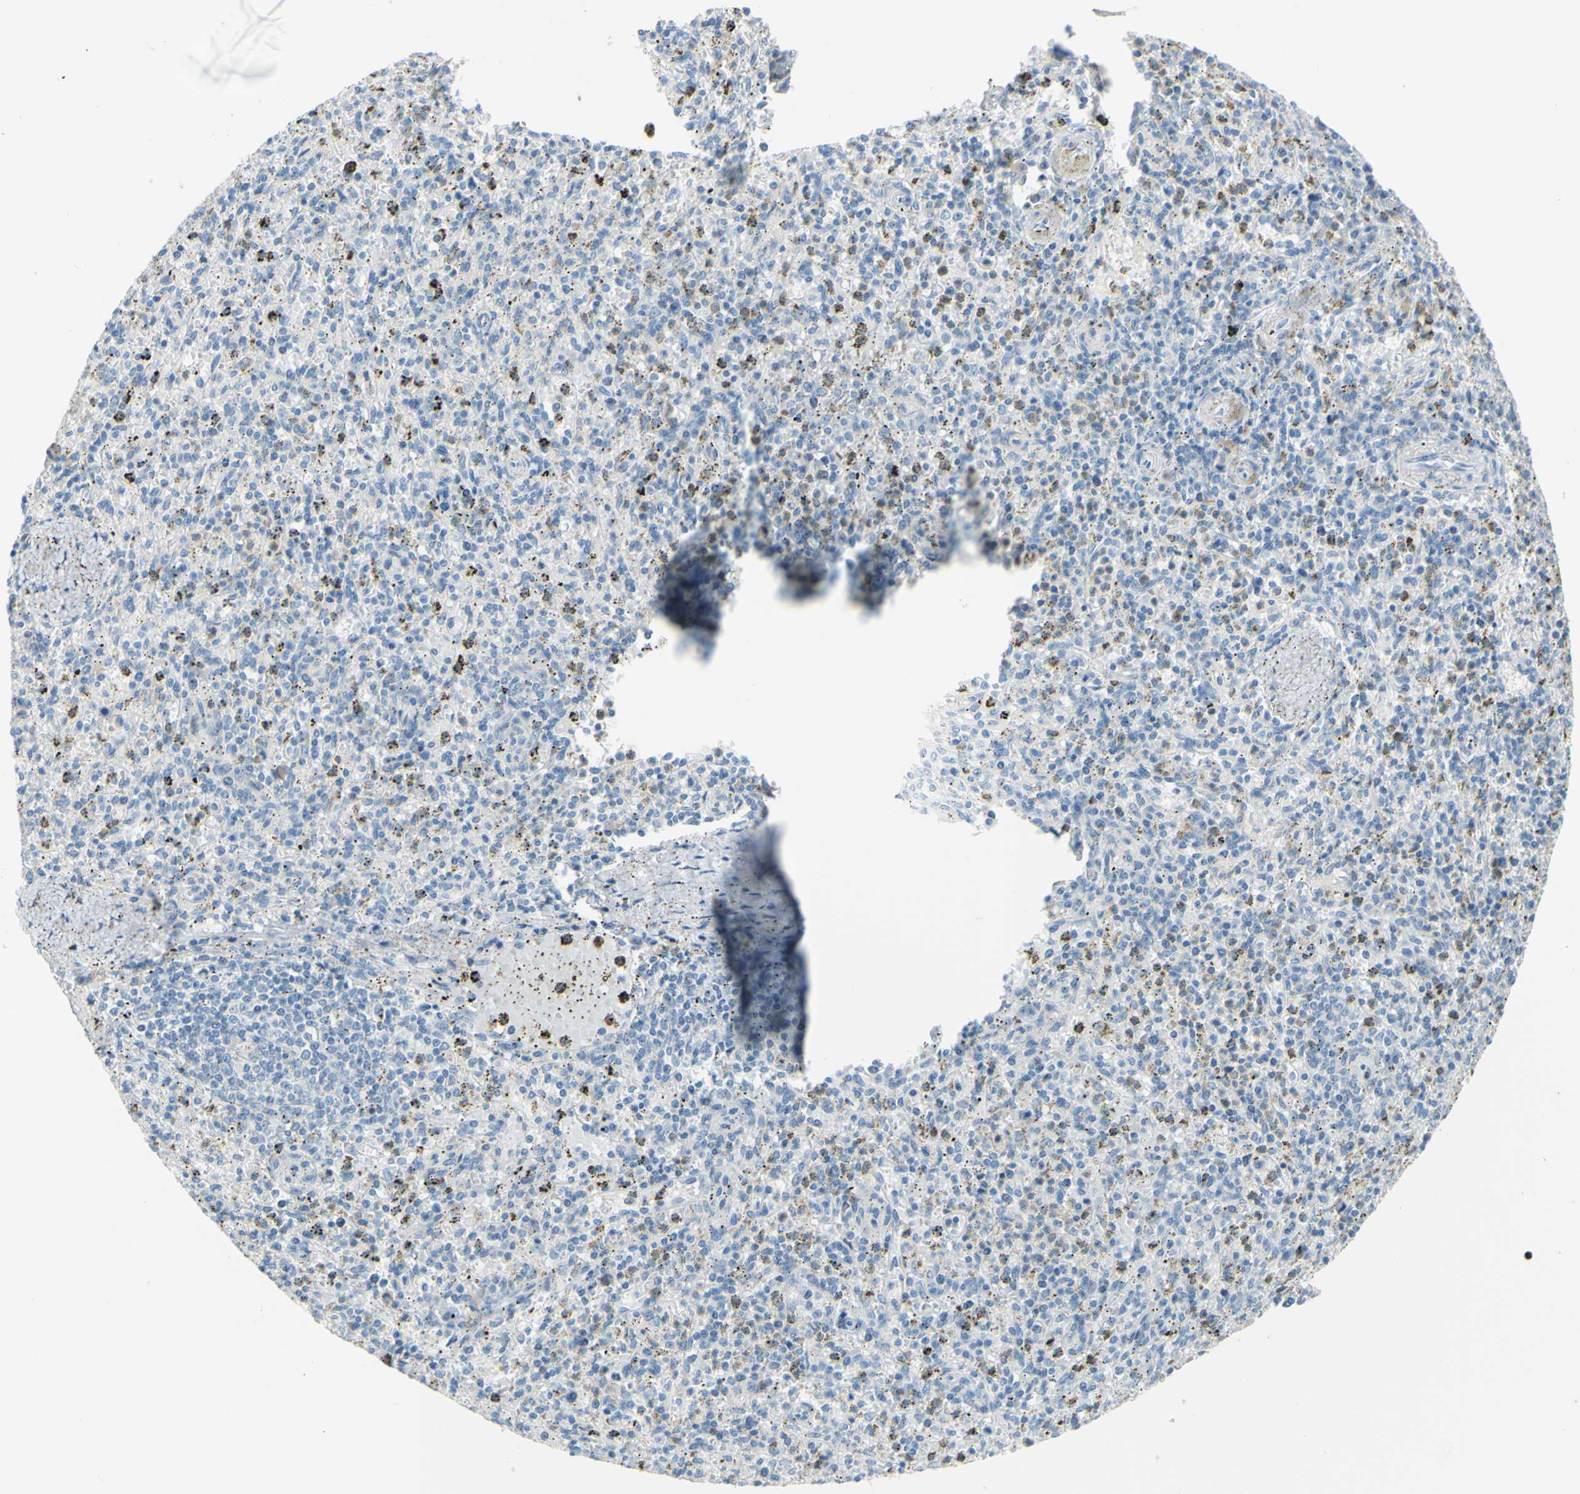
{"staining": {"intensity": "negative", "quantity": "none", "location": "none"}, "tissue": "spleen", "cell_type": "Cells in red pulp", "image_type": "normal", "snomed": [{"axis": "morphology", "description": "Normal tissue, NOS"}, {"axis": "topography", "description": "Spleen"}], "caption": "Spleen was stained to show a protein in brown. There is no significant expression in cells in red pulp. The staining is performed using DAB (3,3'-diaminobenzidine) brown chromogen with nuclei counter-stained in using hematoxylin.", "gene": "SLC1A2", "patient": {"sex": "male", "age": 72}}